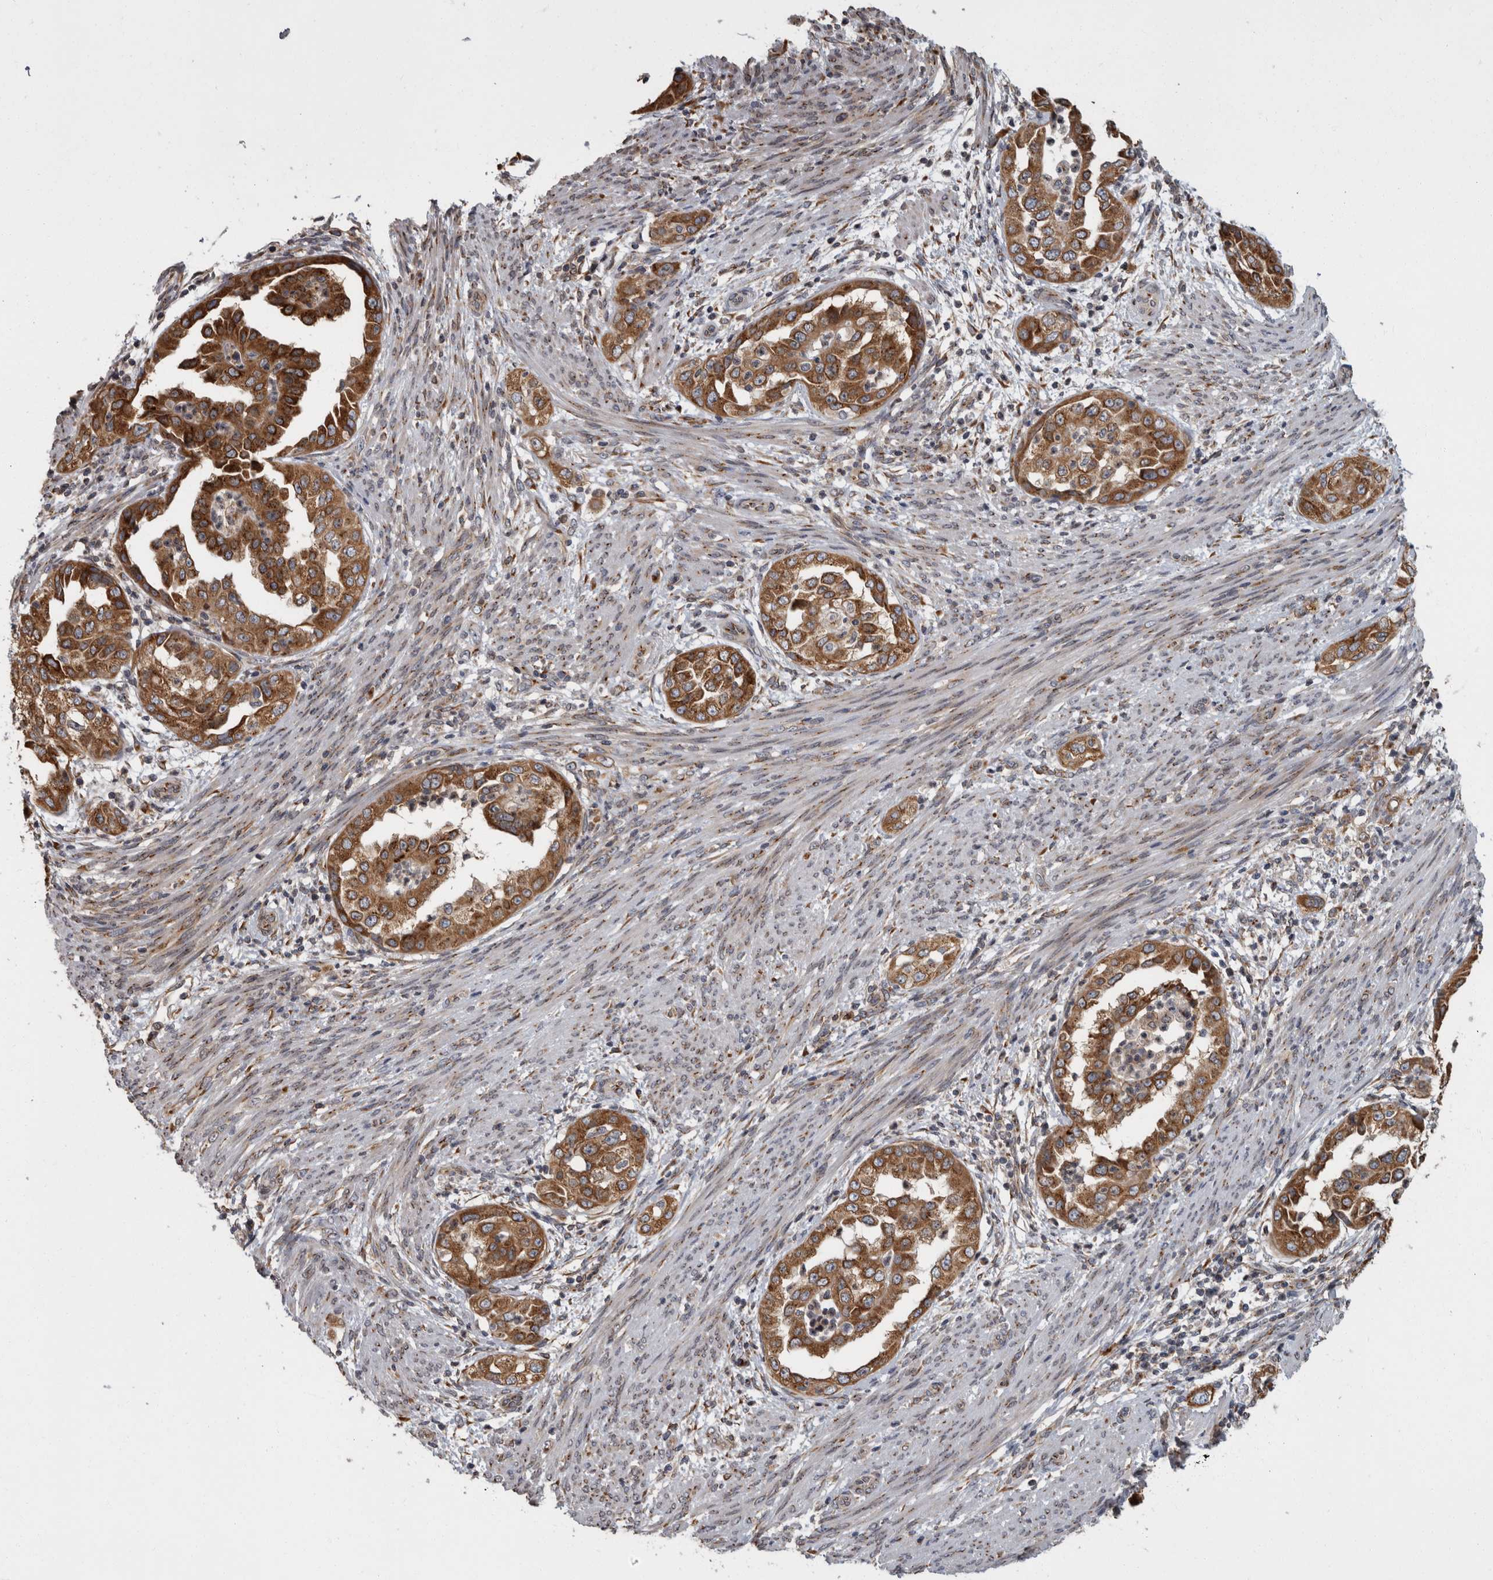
{"staining": {"intensity": "moderate", "quantity": ">75%", "location": "cytoplasmic/membranous"}, "tissue": "endometrial cancer", "cell_type": "Tumor cells", "image_type": "cancer", "snomed": [{"axis": "morphology", "description": "Adenocarcinoma, NOS"}, {"axis": "topography", "description": "Endometrium"}], "caption": "High-magnification brightfield microscopy of adenocarcinoma (endometrial) stained with DAB (3,3'-diaminobenzidine) (brown) and counterstained with hematoxylin (blue). tumor cells exhibit moderate cytoplasmic/membranous expression is present in approximately>75% of cells. (Brightfield microscopy of DAB IHC at high magnification).", "gene": "LMAN2L", "patient": {"sex": "female", "age": 85}}